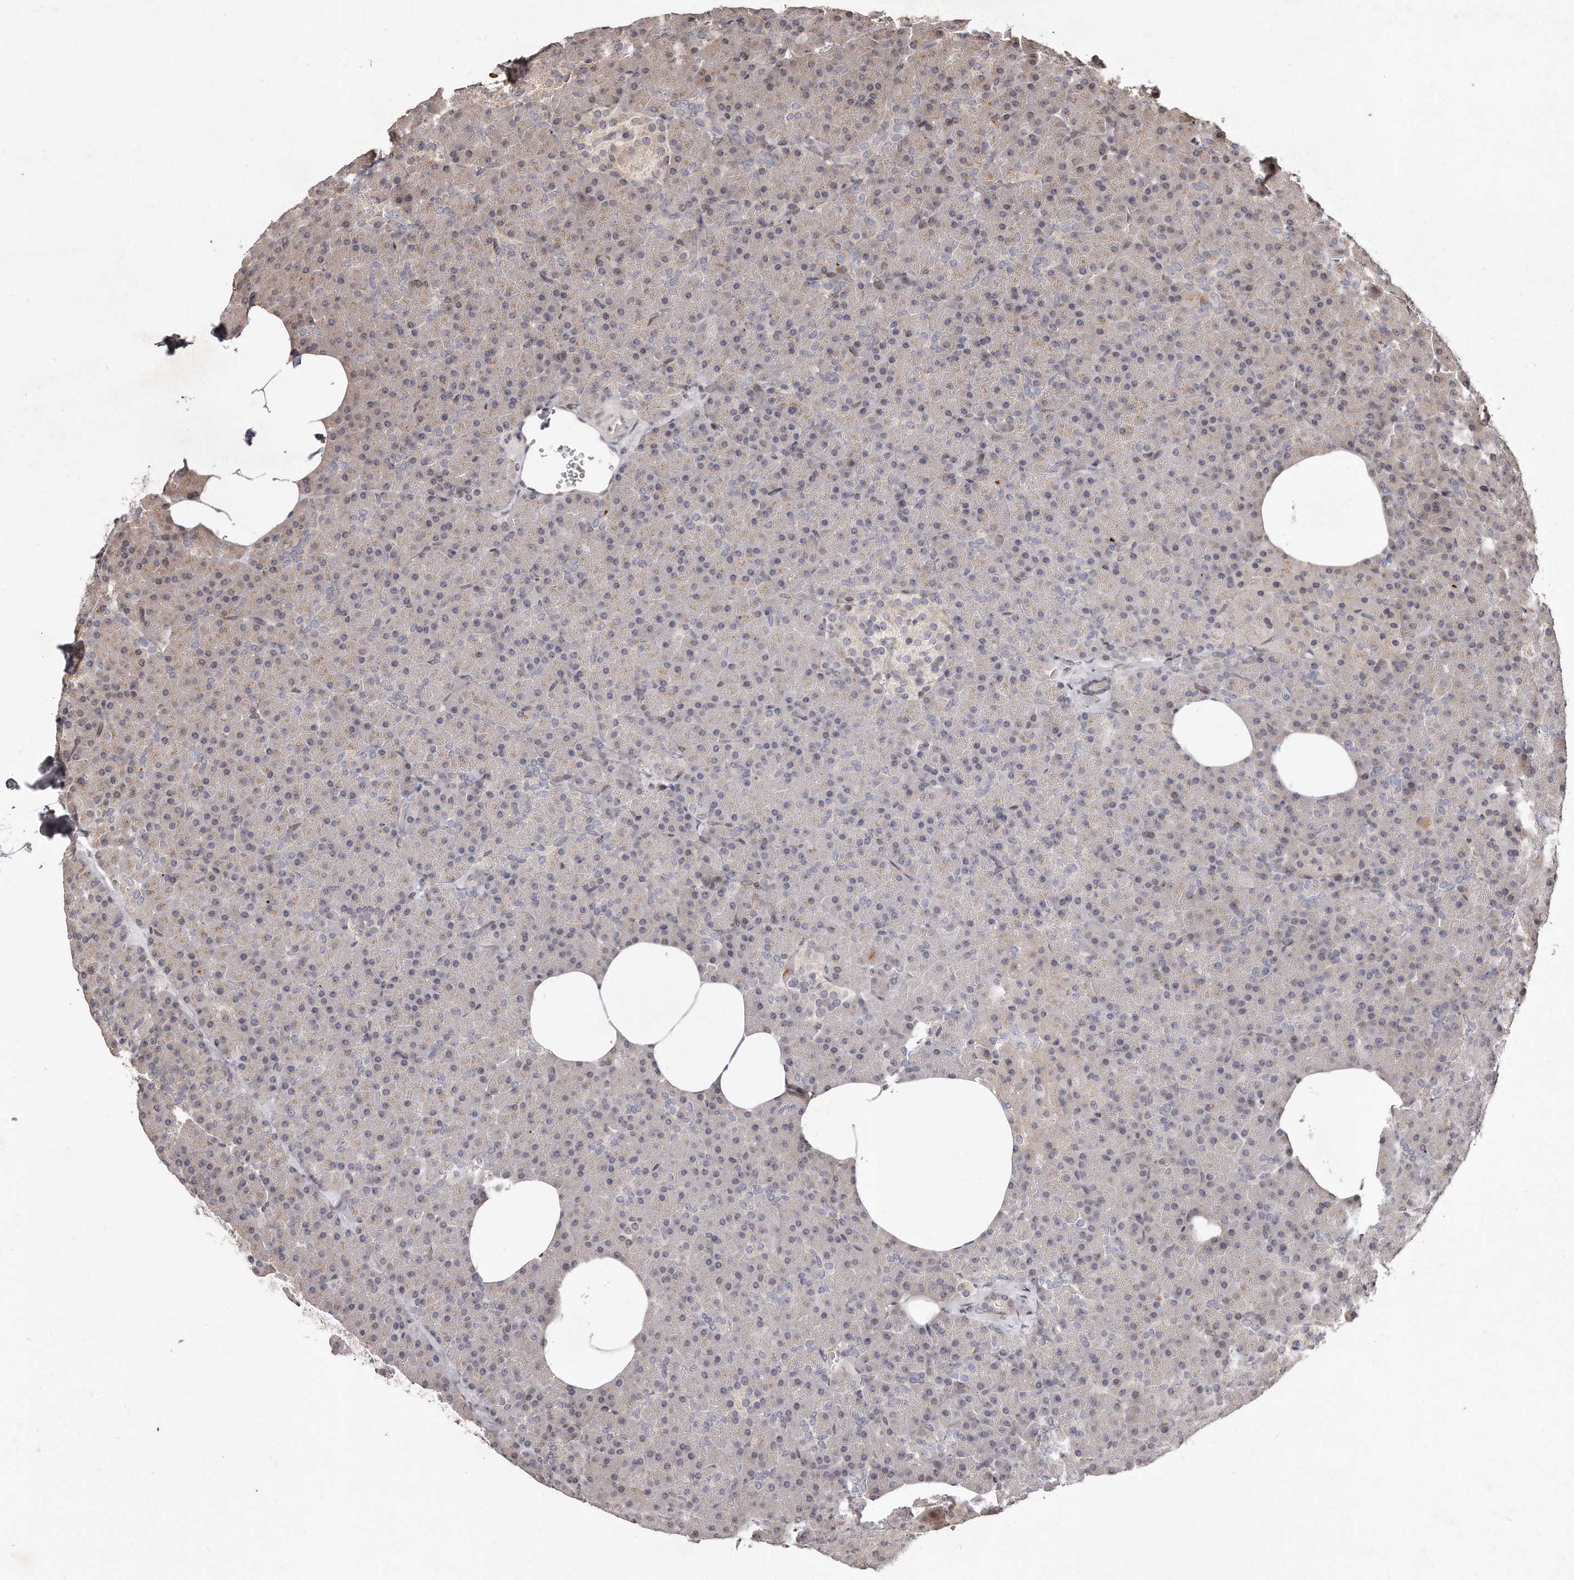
{"staining": {"intensity": "weak", "quantity": "<25%", "location": "cytoplasmic/membranous"}, "tissue": "pancreas", "cell_type": "Exocrine glandular cells", "image_type": "normal", "snomed": [{"axis": "morphology", "description": "Normal tissue, NOS"}, {"axis": "morphology", "description": "Carcinoid, malignant, NOS"}, {"axis": "topography", "description": "Pancreas"}], "caption": "Histopathology image shows no significant protein staining in exocrine glandular cells of unremarkable pancreas.", "gene": "HASPIN", "patient": {"sex": "female", "age": 35}}